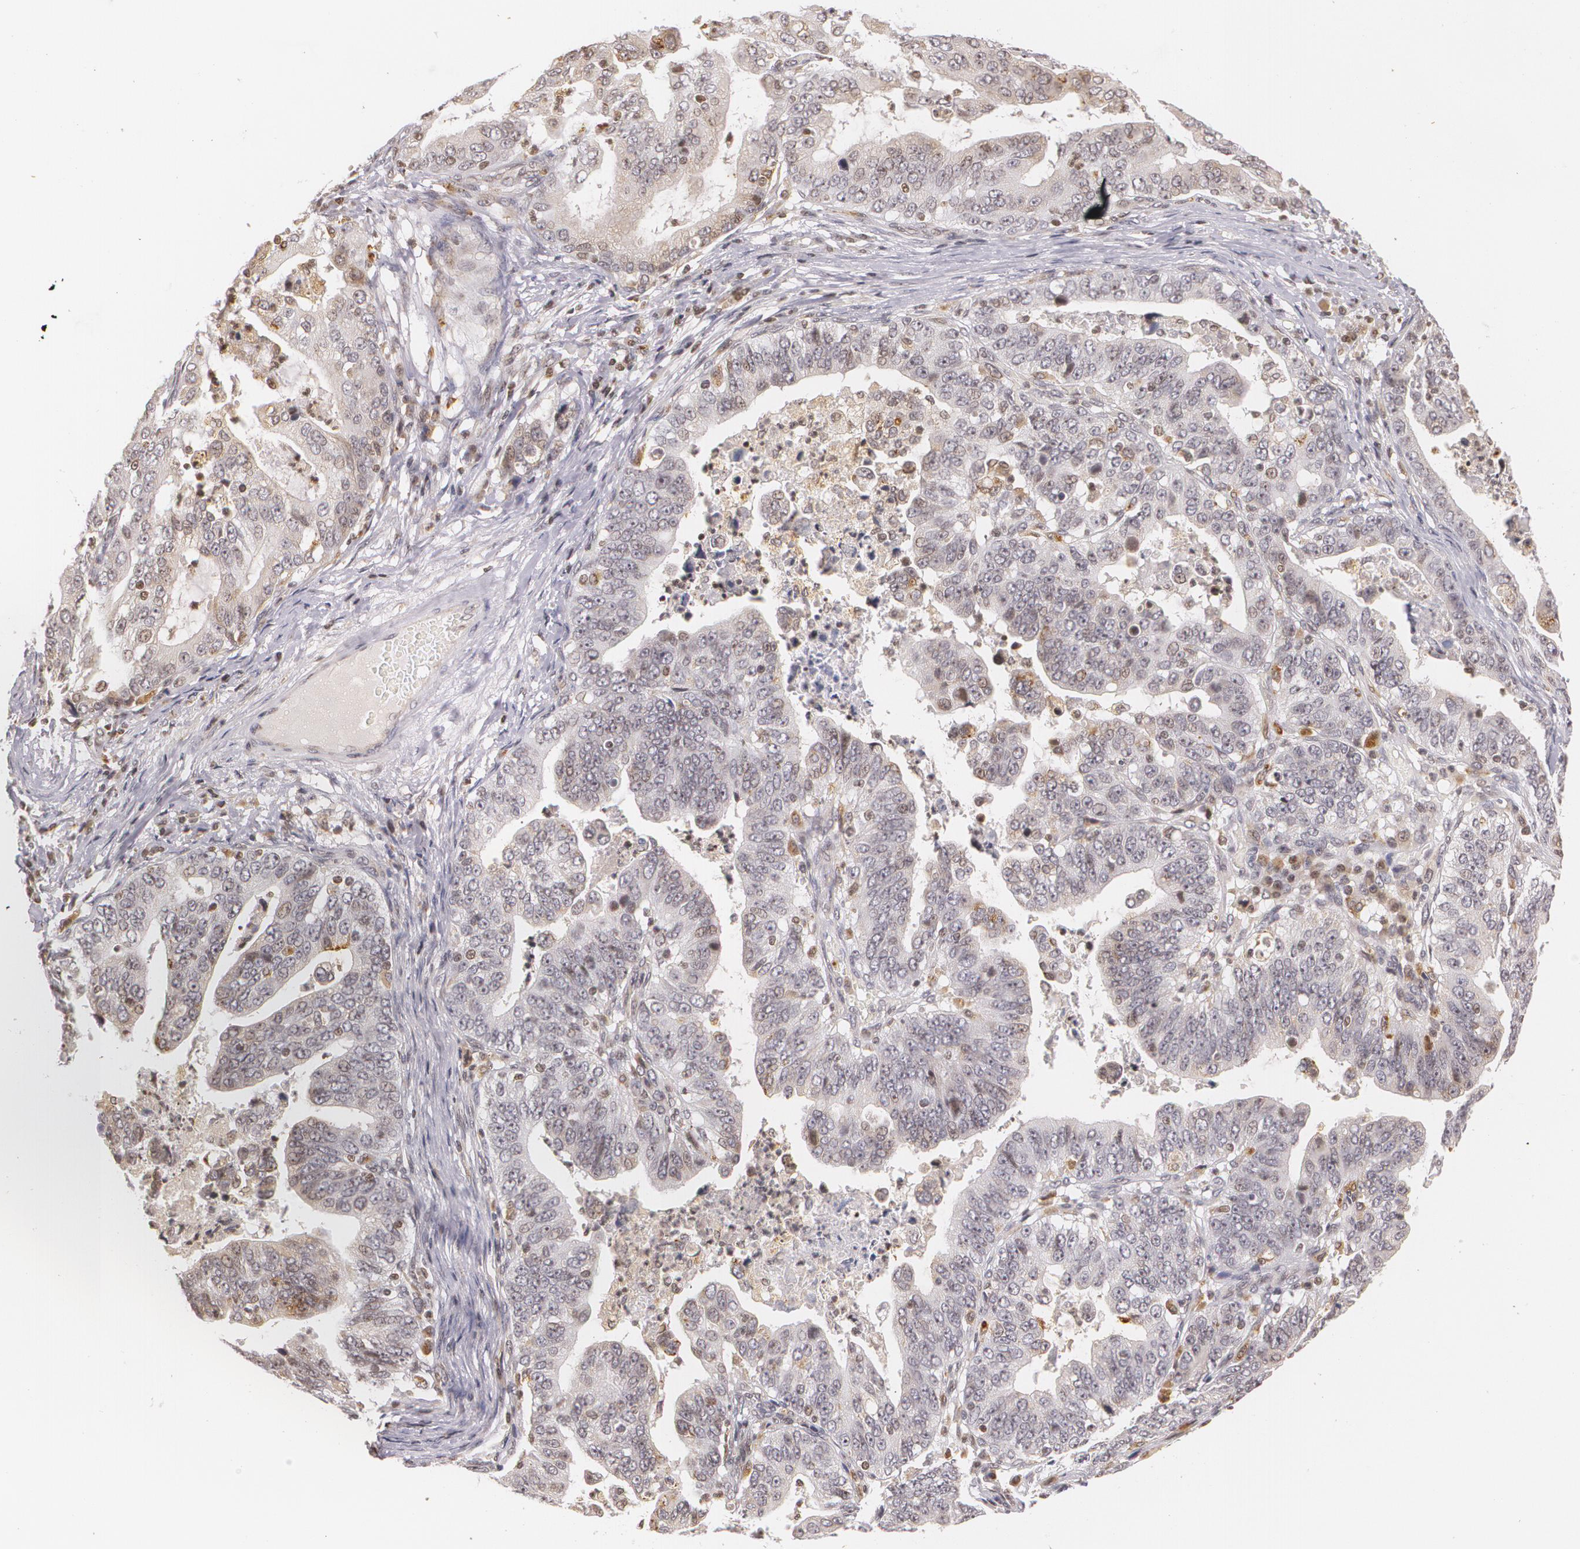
{"staining": {"intensity": "weak", "quantity": "<25%", "location": "cytoplasmic/membranous,nuclear"}, "tissue": "stomach cancer", "cell_type": "Tumor cells", "image_type": "cancer", "snomed": [{"axis": "morphology", "description": "Adenocarcinoma, NOS"}, {"axis": "topography", "description": "Stomach, upper"}], "caption": "The photomicrograph demonstrates no significant positivity in tumor cells of stomach adenocarcinoma.", "gene": "VAV3", "patient": {"sex": "female", "age": 50}}